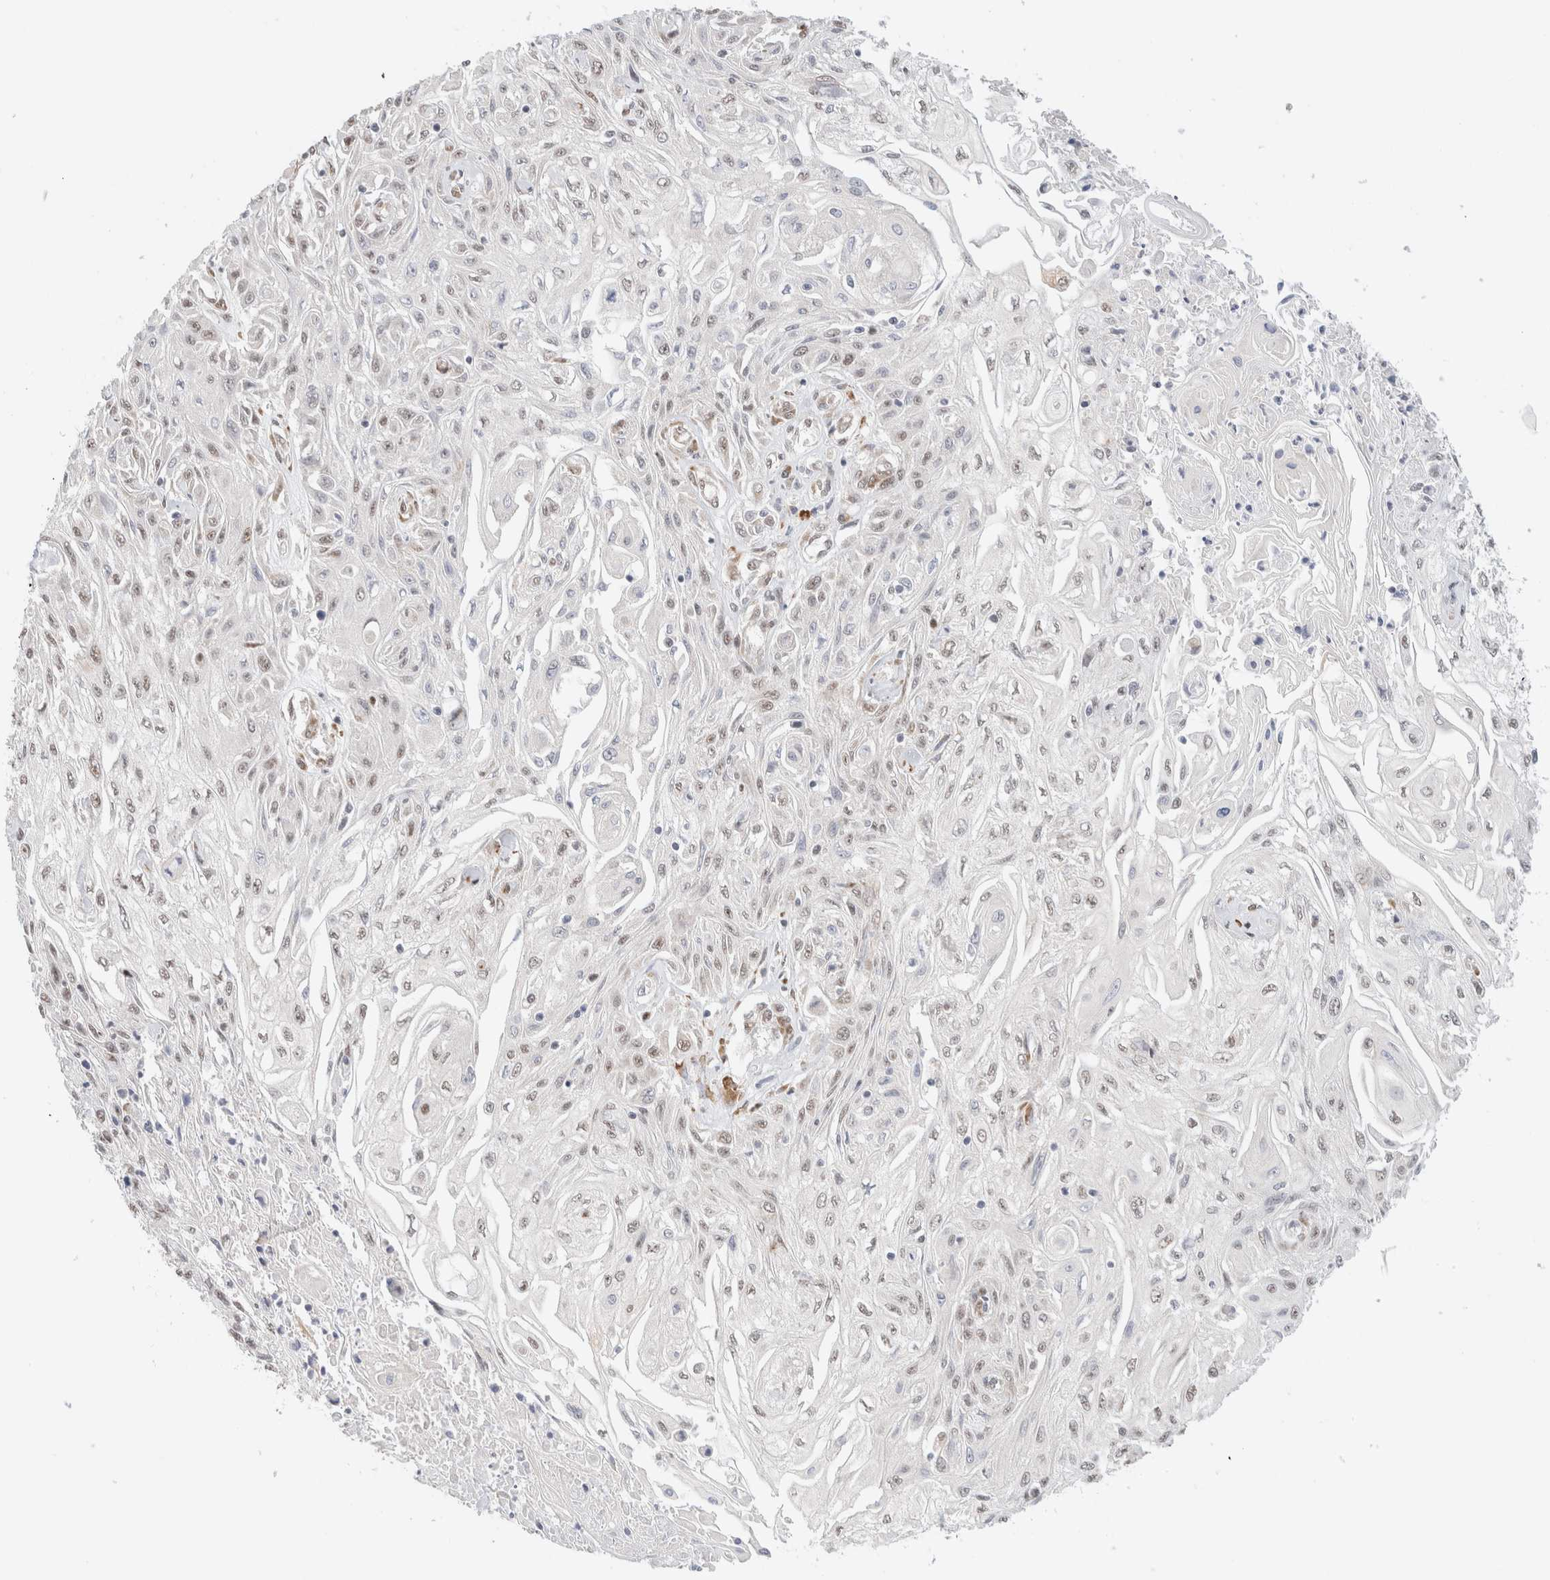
{"staining": {"intensity": "weak", "quantity": "25%-75%", "location": "nuclear"}, "tissue": "skin cancer", "cell_type": "Tumor cells", "image_type": "cancer", "snomed": [{"axis": "morphology", "description": "Squamous cell carcinoma, NOS"}, {"axis": "morphology", "description": "Squamous cell carcinoma, metastatic, NOS"}, {"axis": "topography", "description": "Skin"}, {"axis": "topography", "description": "Lymph node"}], "caption": "A photomicrograph of skin squamous cell carcinoma stained for a protein displays weak nuclear brown staining in tumor cells.", "gene": "HDLBP", "patient": {"sex": "male", "age": 75}}